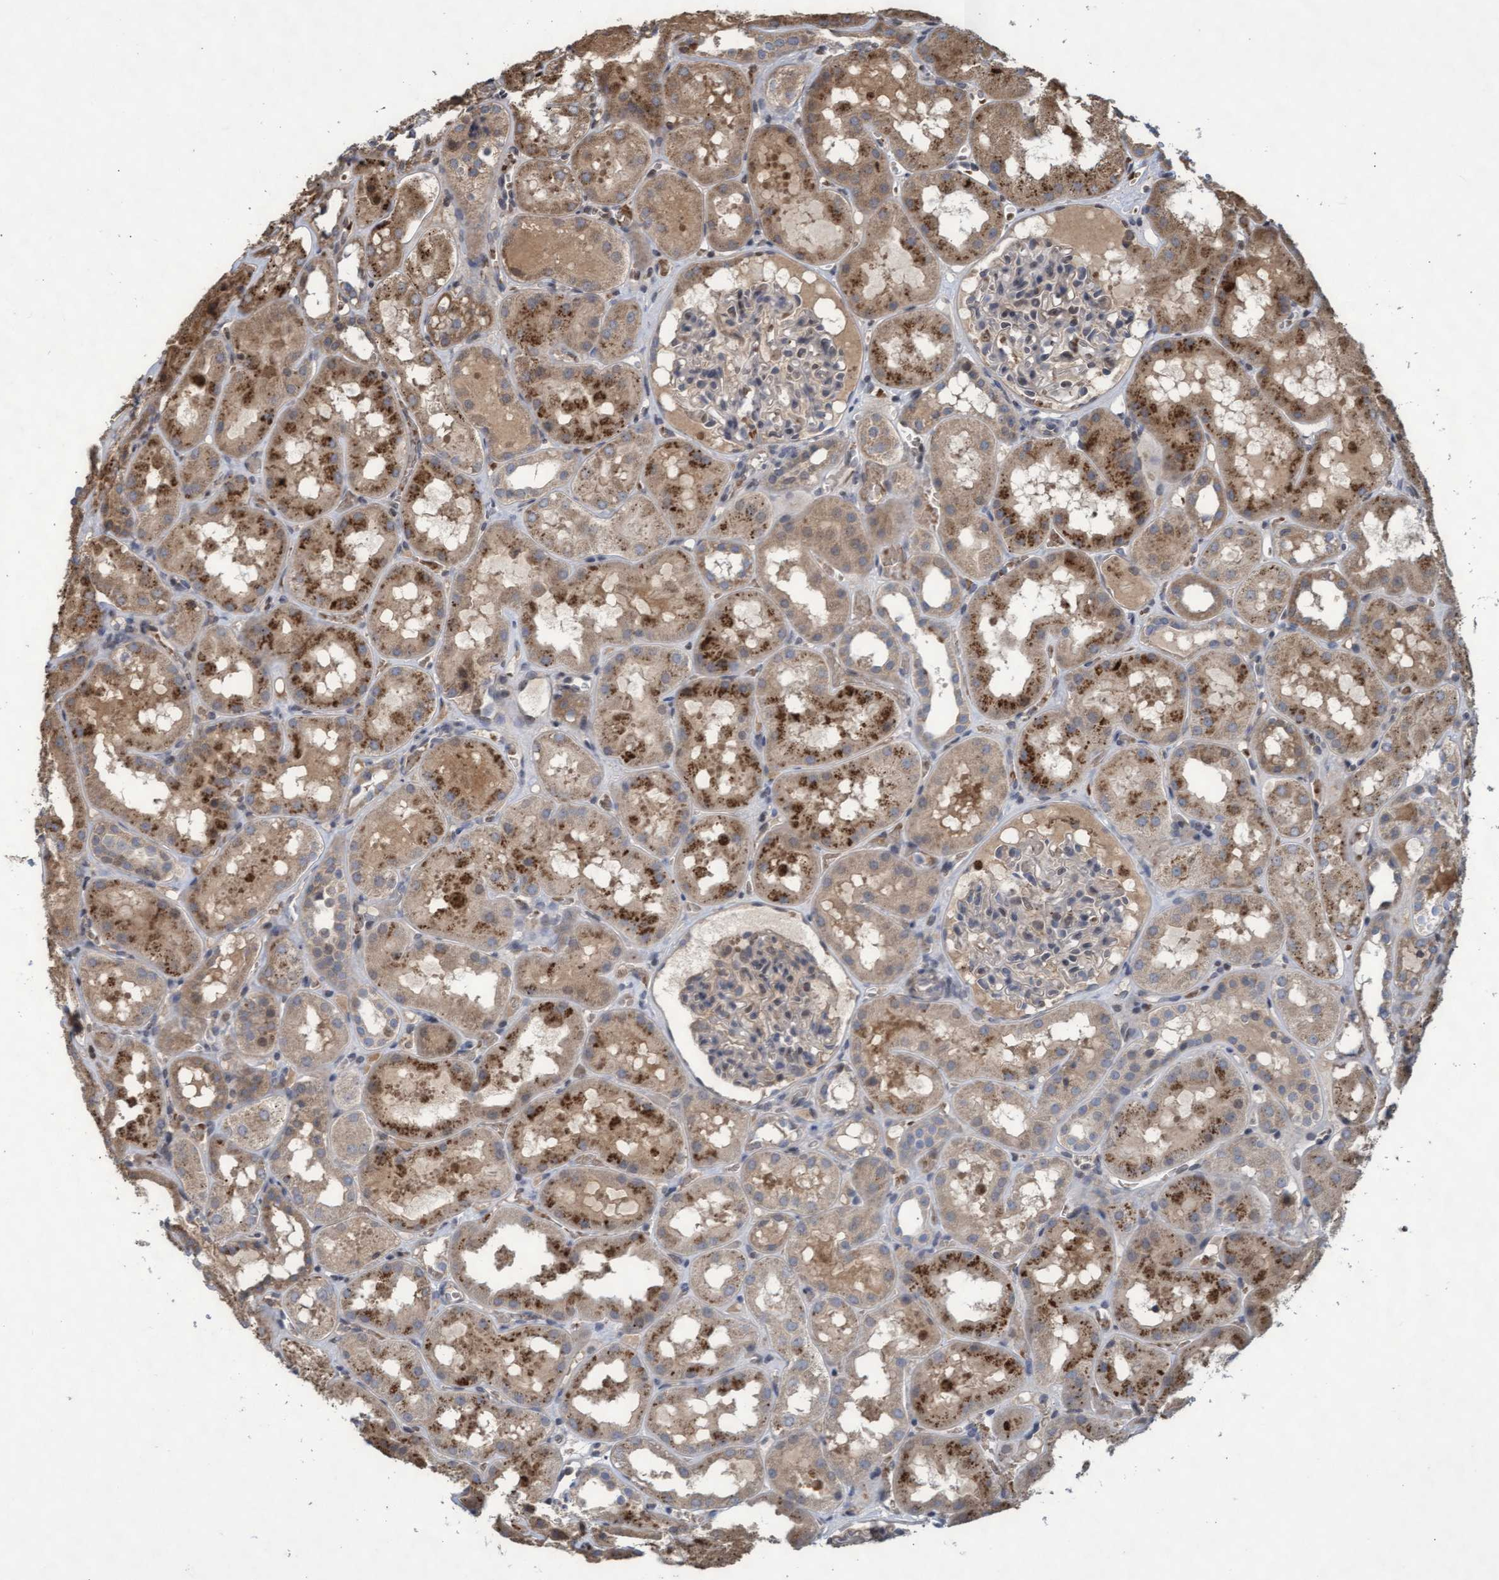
{"staining": {"intensity": "weak", "quantity": "<25%", "location": "cytoplasmic/membranous"}, "tissue": "kidney", "cell_type": "Cells in glomeruli", "image_type": "normal", "snomed": [{"axis": "morphology", "description": "Normal tissue, NOS"}, {"axis": "topography", "description": "Kidney"}, {"axis": "topography", "description": "Urinary bladder"}], "caption": "Immunohistochemistry of benign kidney reveals no positivity in cells in glomeruli.", "gene": "KCNC2", "patient": {"sex": "male", "age": 16}}